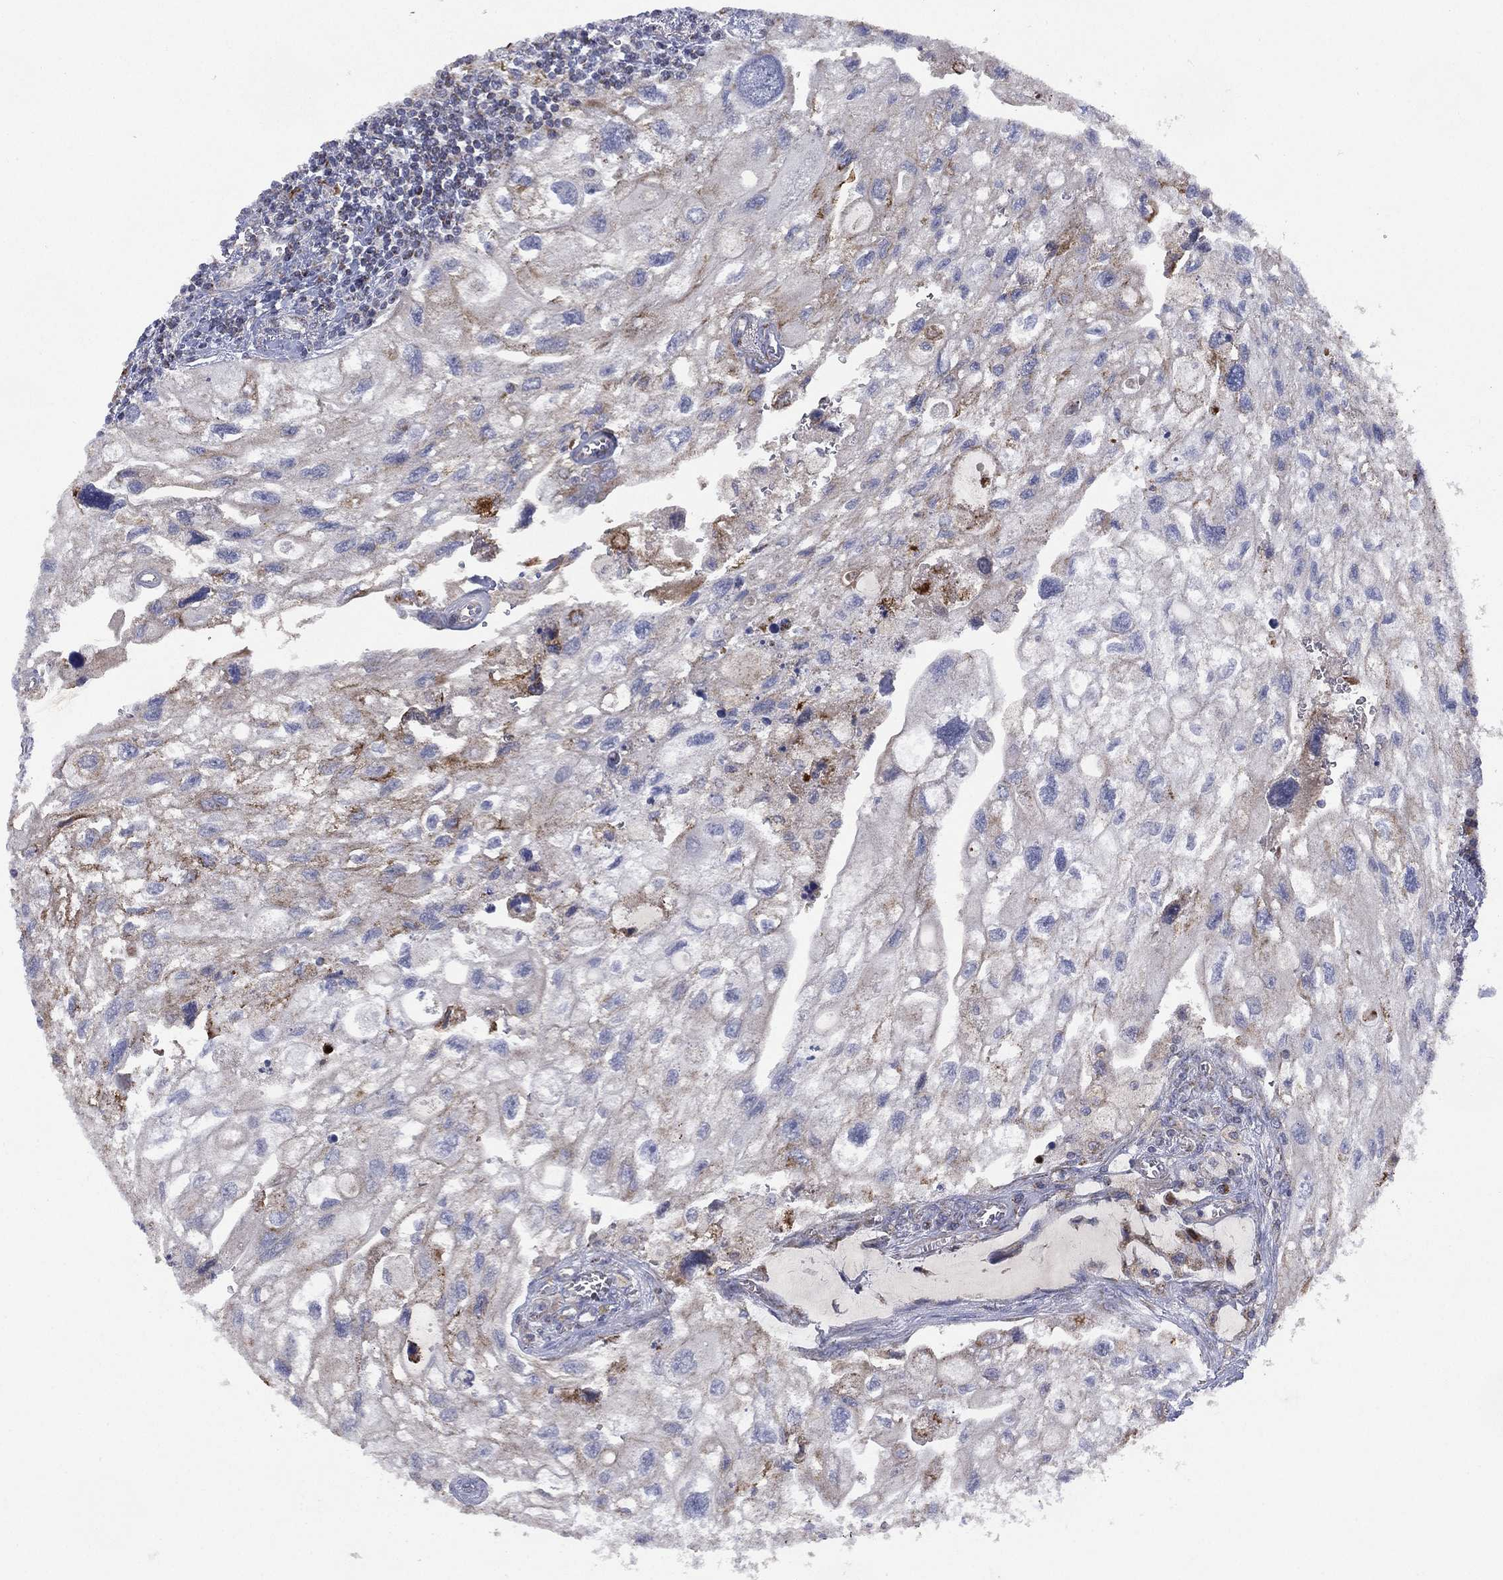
{"staining": {"intensity": "moderate", "quantity": "<25%", "location": "cytoplasmic/membranous"}, "tissue": "urothelial cancer", "cell_type": "Tumor cells", "image_type": "cancer", "snomed": [{"axis": "morphology", "description": "Urothelial carcinoma, High grade"}, {"axis": "topography", "description": "Urinary bladder"}], "caption": "Urothelial cancer was stained to show a protein in brown. There is low levels of moderate cytoplasmic/membranous positivity in approximately <25% of tumor cells.", "gene": "PPP2R5A", "patient": {"sex": "male", "age": 59}}